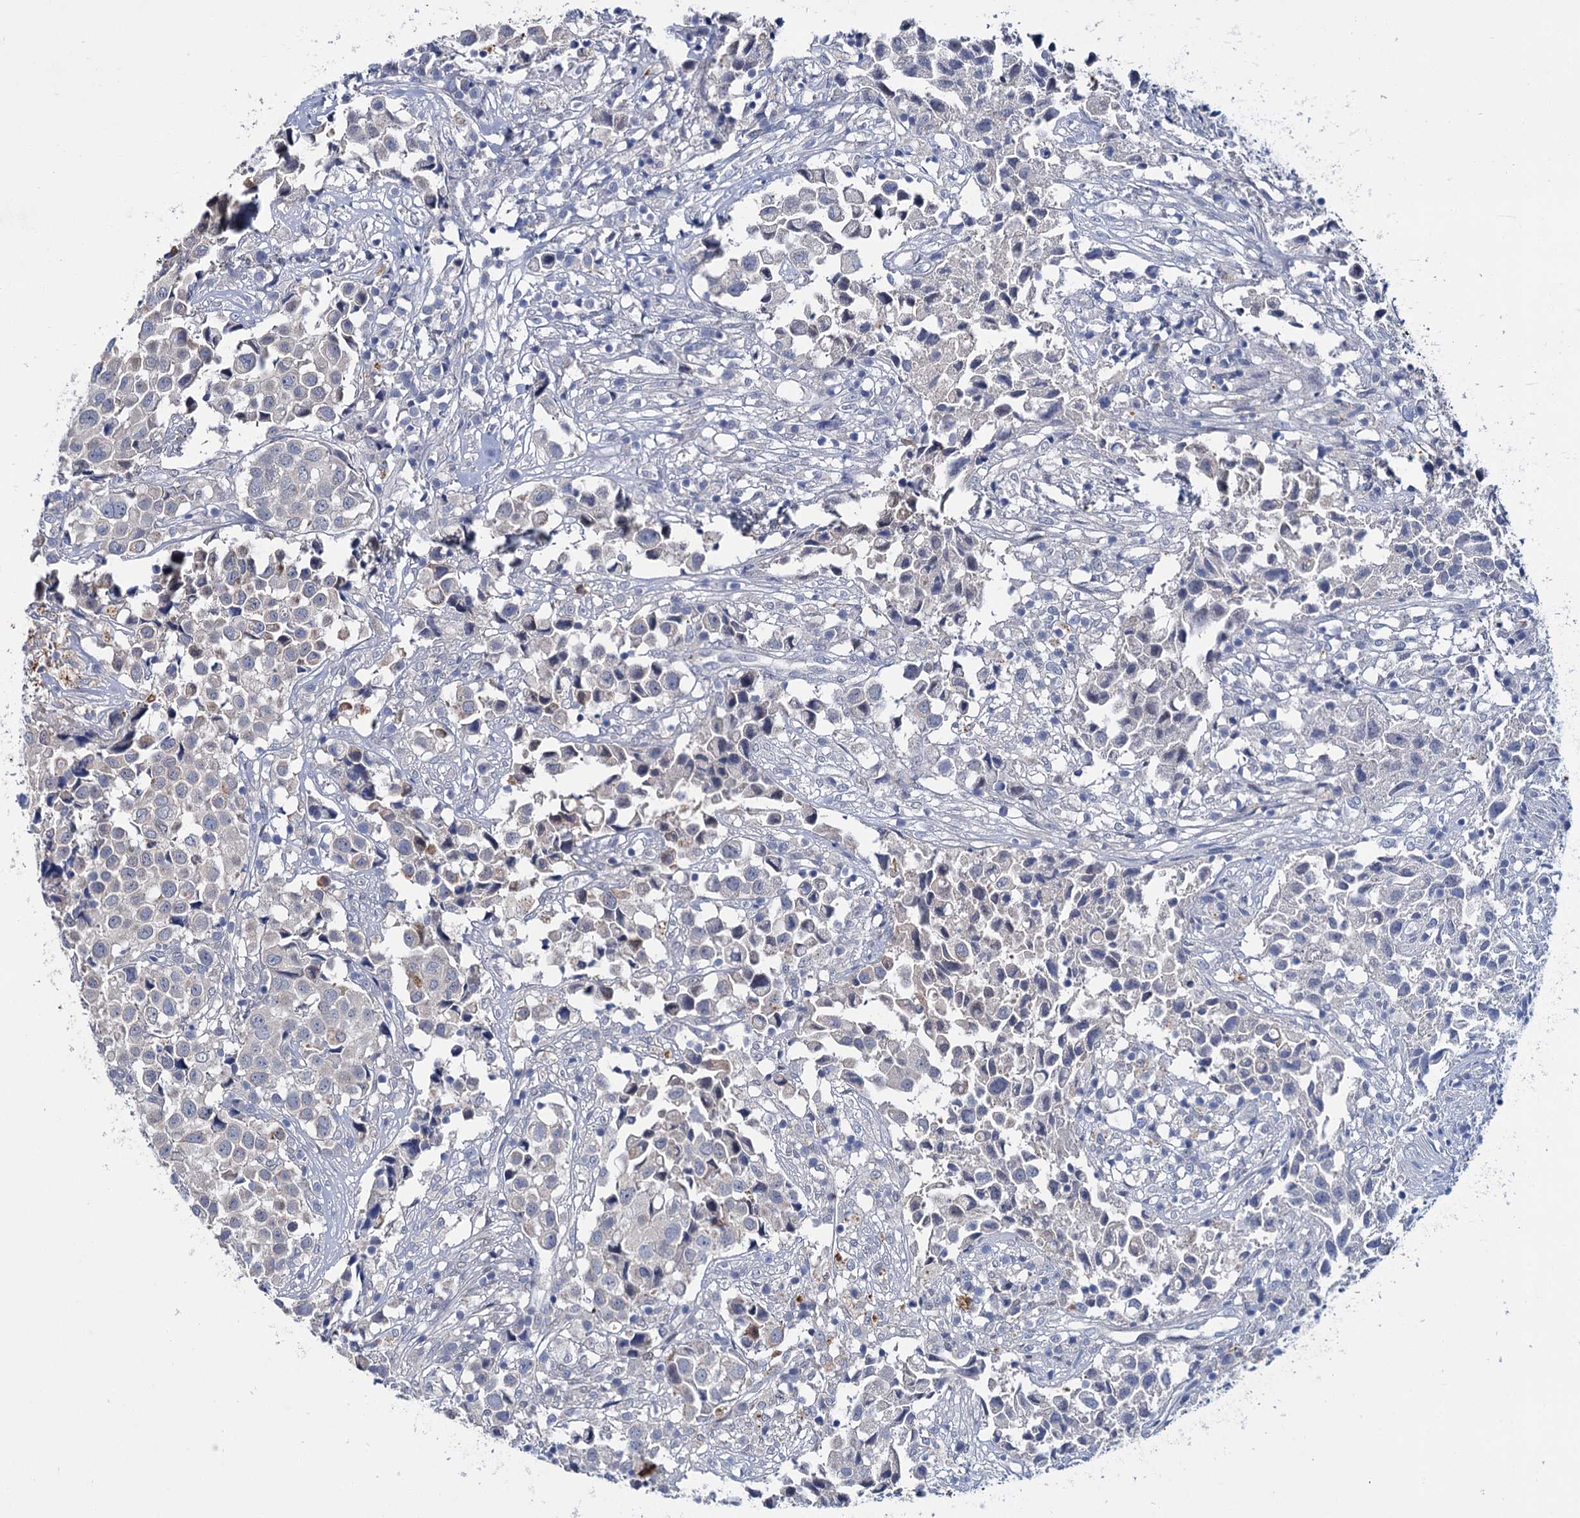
{"staining": {"intensity": "negative", "quantity": "none", "location": "none"}, "tissue": "urothelial cancer", "cell_type": "Tumor cells", "image_type": "cancer", "snomed": [{"axis": "morphology", "description": "Urothelial carcinoma, High grade"}, {"axis": "topography", "description": "Urinary bladder"}], "caption": "Immunohistochemistry photomicrograph of neoplastic tissue: human urothelial cancer stained with DAB (3,3'-diaminobenzidine) reveals no significant protein positivity in tumor cells.", "gene": "LYZL4", "patient": {"sex": "female", "age": 75}}